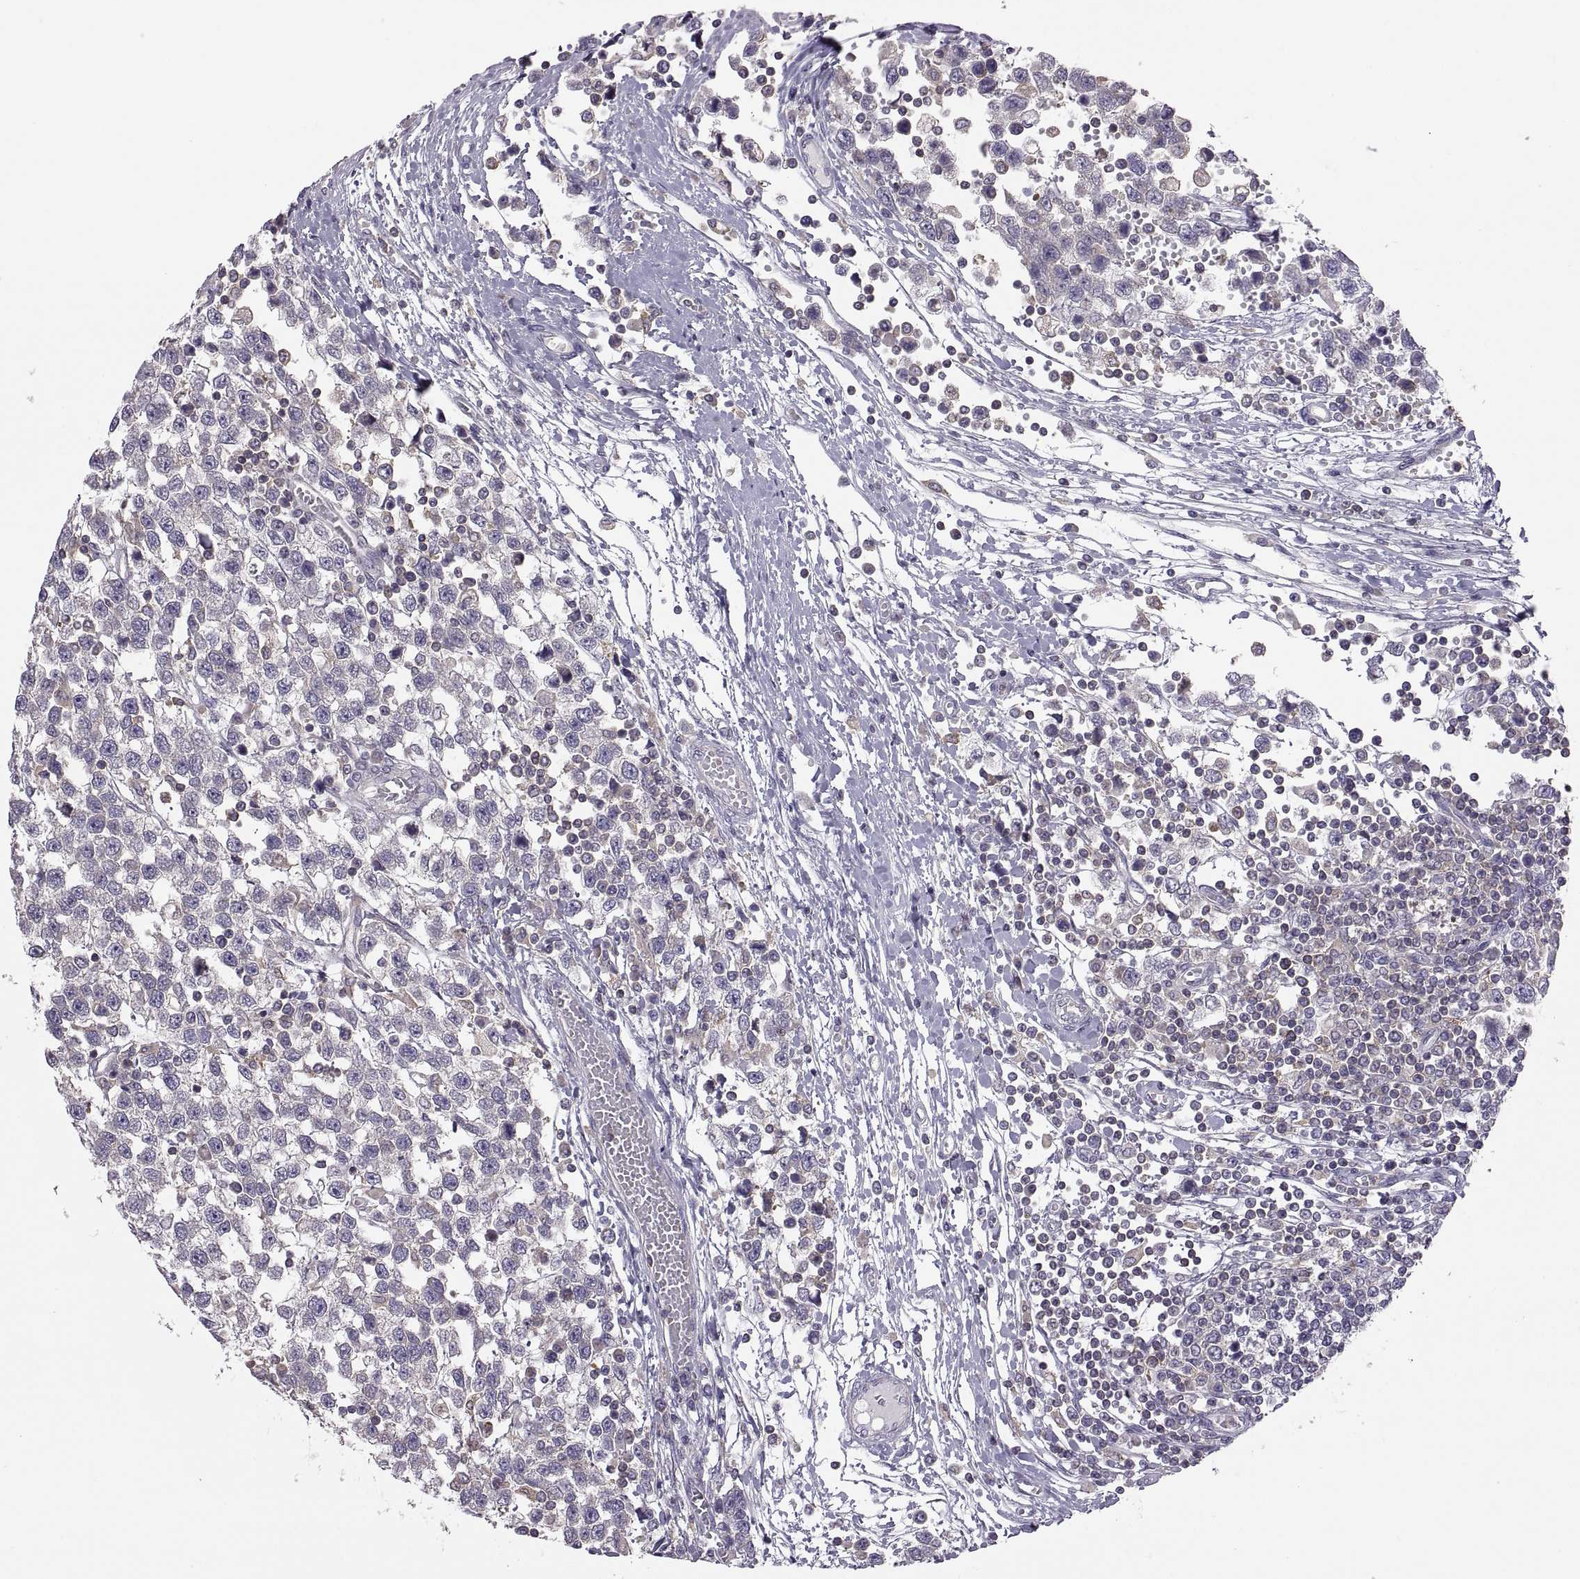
{"staining": {"intensity": "negative", "quantity": "none", "location": "none"}, "tissue": "testis cancer", "cell_type": "Tumor cells", "image_type": "cancer", "snomed": [{"axis": "morphology", "description": "Seminoma, NOS"}, {"axis": "topography", "description": "Testis"}], "caption": "Immunohistochemistry (IHC) photomicrograph of neoplastic tissue: testis seminoma stained with DAB reveals no significant protein positivity in tumor cells. (DAB (3,3'-diaminobenzidine) immunohistochemistry visualized using brightfield microscopy, high magnification).", "gene": "SPATA32", "patient": {"sex": "male", "age": 34}}